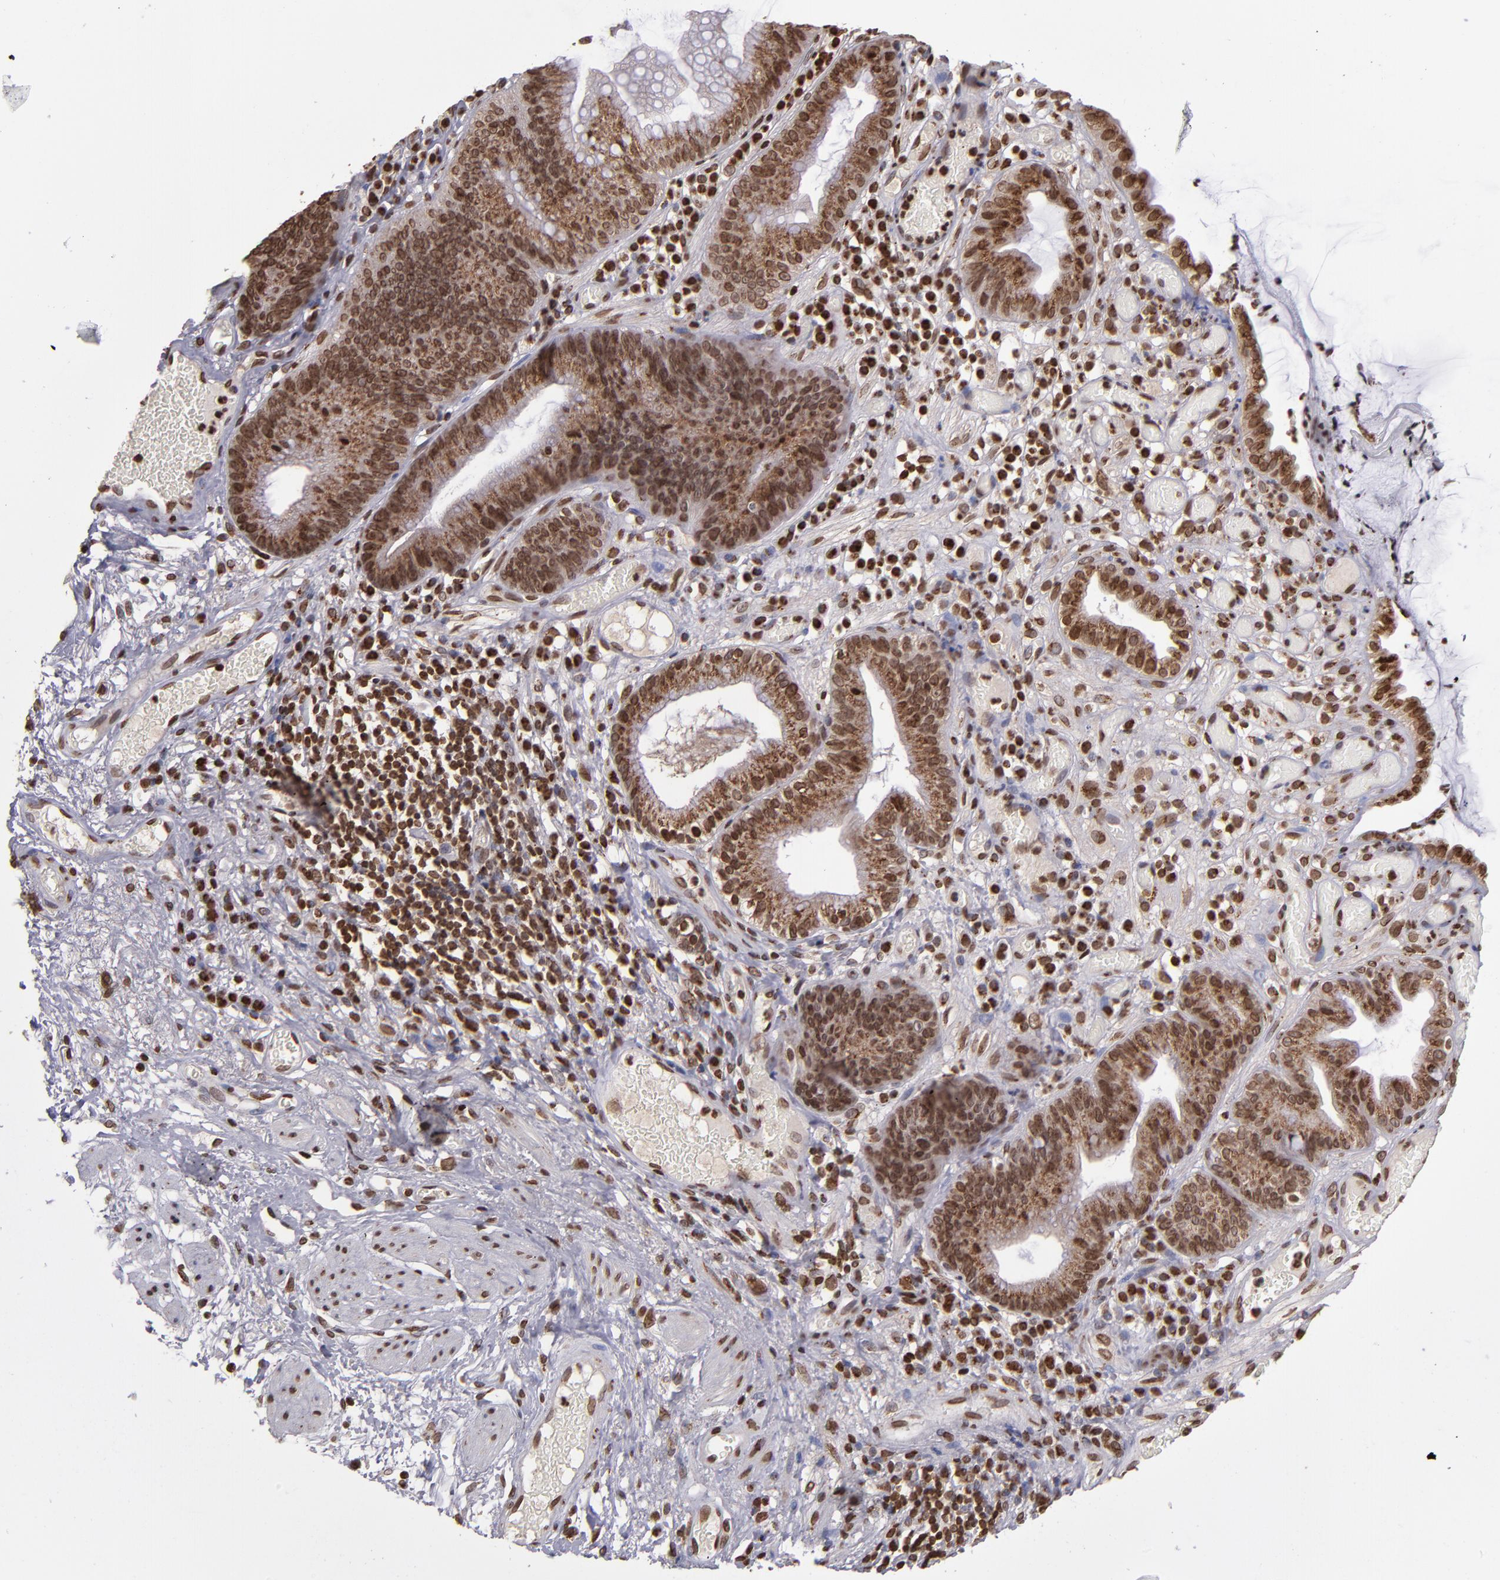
{"staining": {"intensity": "strong", "quantity": ">75%", "location": "cytoplasmic/membranous,nuclear"}, "tissue": "skin", "cell_type": "Epidermal cells", "image_type": "normal", "snomed": [{"axis": "morphology", "description": "Normal tissue, NOS"}, {"axis": "morphology", "description": "Hemorrhoids"}, {"axis": "morphology", "description": "Inflammation, NOS"}, {"axis": "topography", "description": "Anal"}], "caption": "Immunohistochemistry photomicrograph of normal skin: skin stained using immunohistochemistry displays high levels of strong protein expression localized specifically in the cytoplasmic/membranous,nuclear of epidermal cells, appearing as a cytoplasmic/membranous,nuclear brown color.", "gene": "CSDC2", "patient": {"sex": "male", "age": 60}}